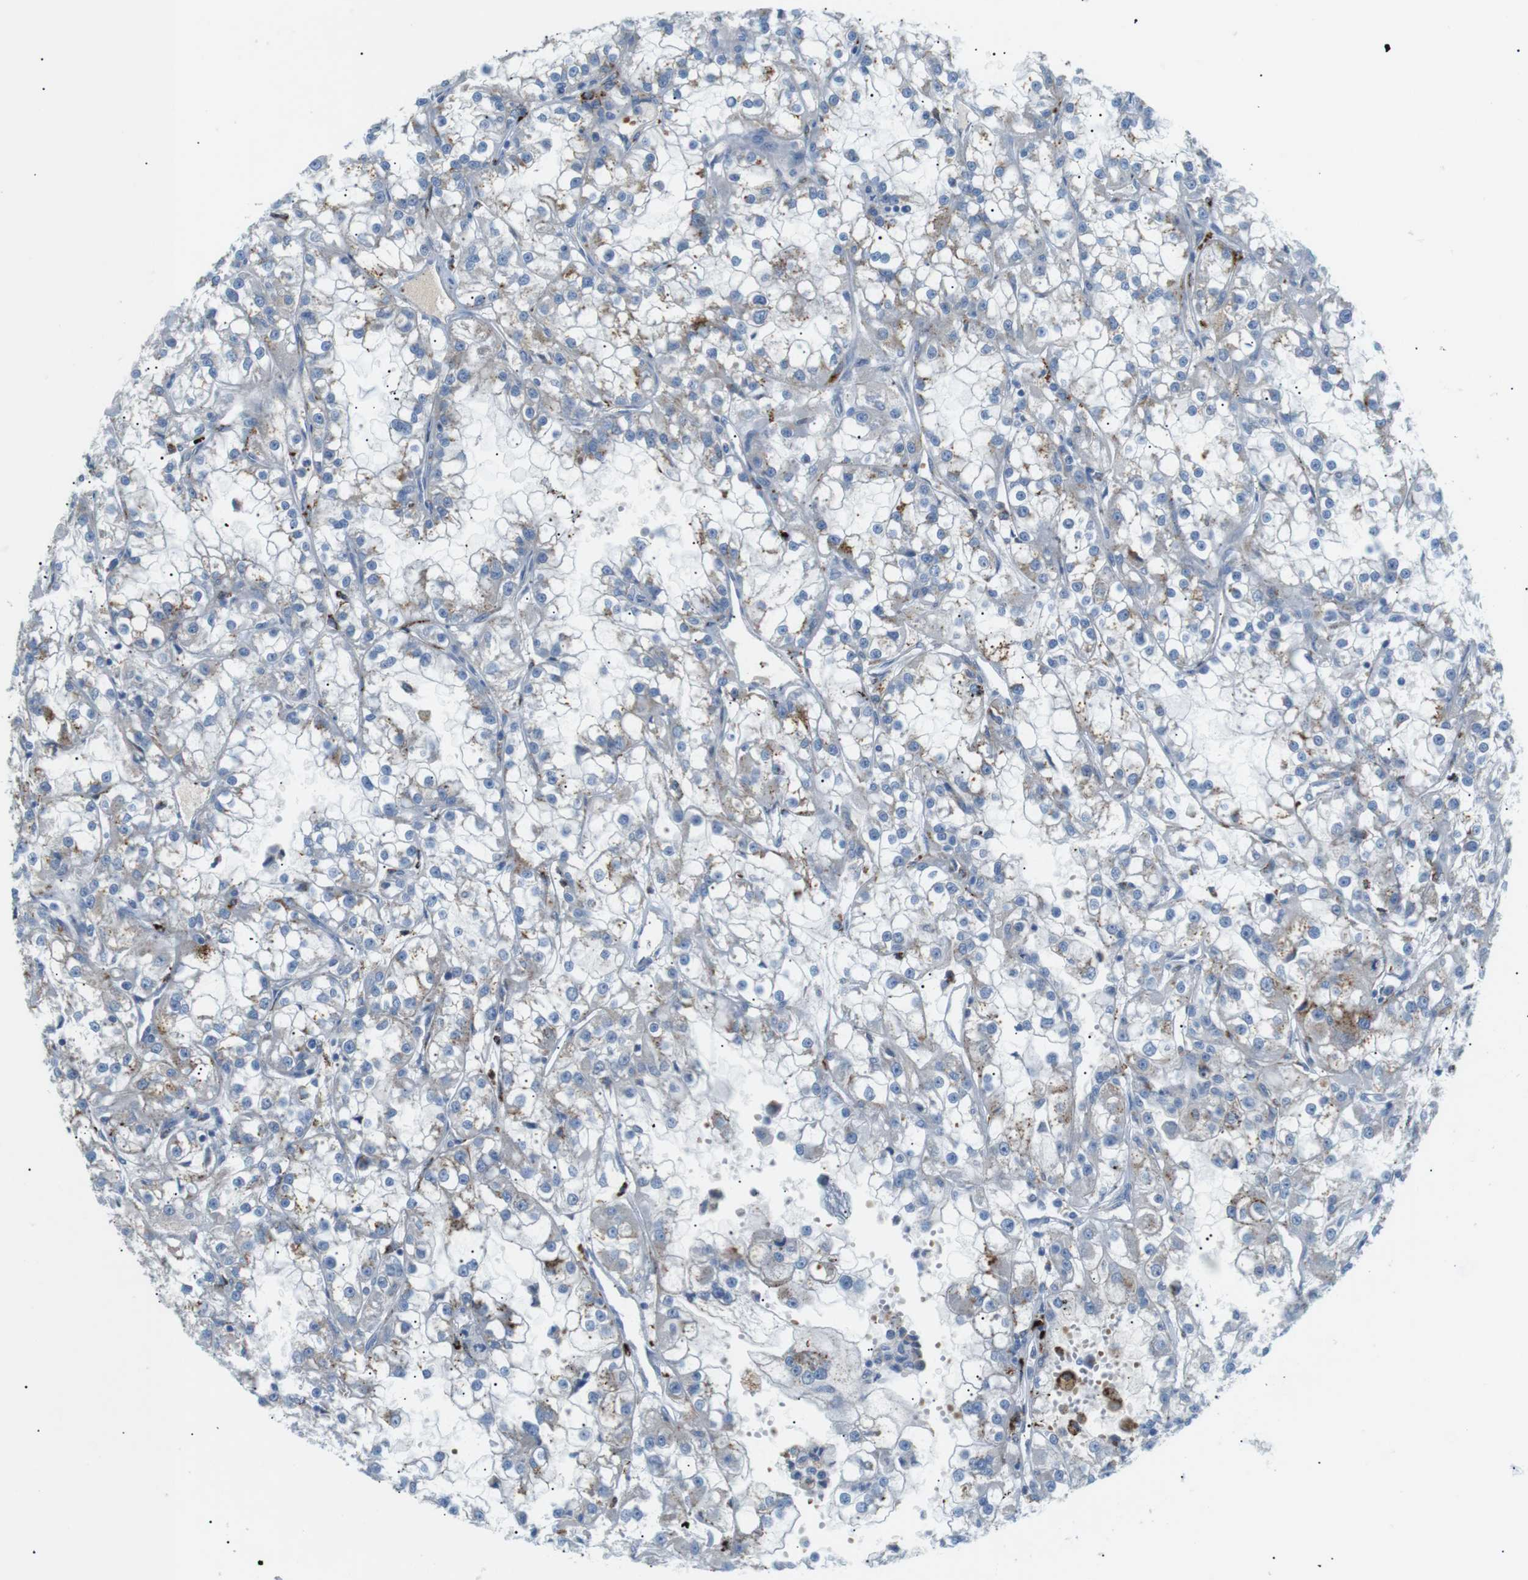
{"staining": {"intensity": "negative", "quantity": "none", "location": "none"}, "tissue": "renal cancer", "cell_type": "Tumor cells", "image_type": "cancer", "snomed": [{"axis": "morphology", "description": "Adenocarcinoma, NOS"}, {"axis": "topography", "description": "Kidney"}], "caption": "Protein analysis of renal cancer shows no significant positivity in tumor cells.", "gene": "B4GALNT2", "patient": {"sex": "female", "age": 52}}